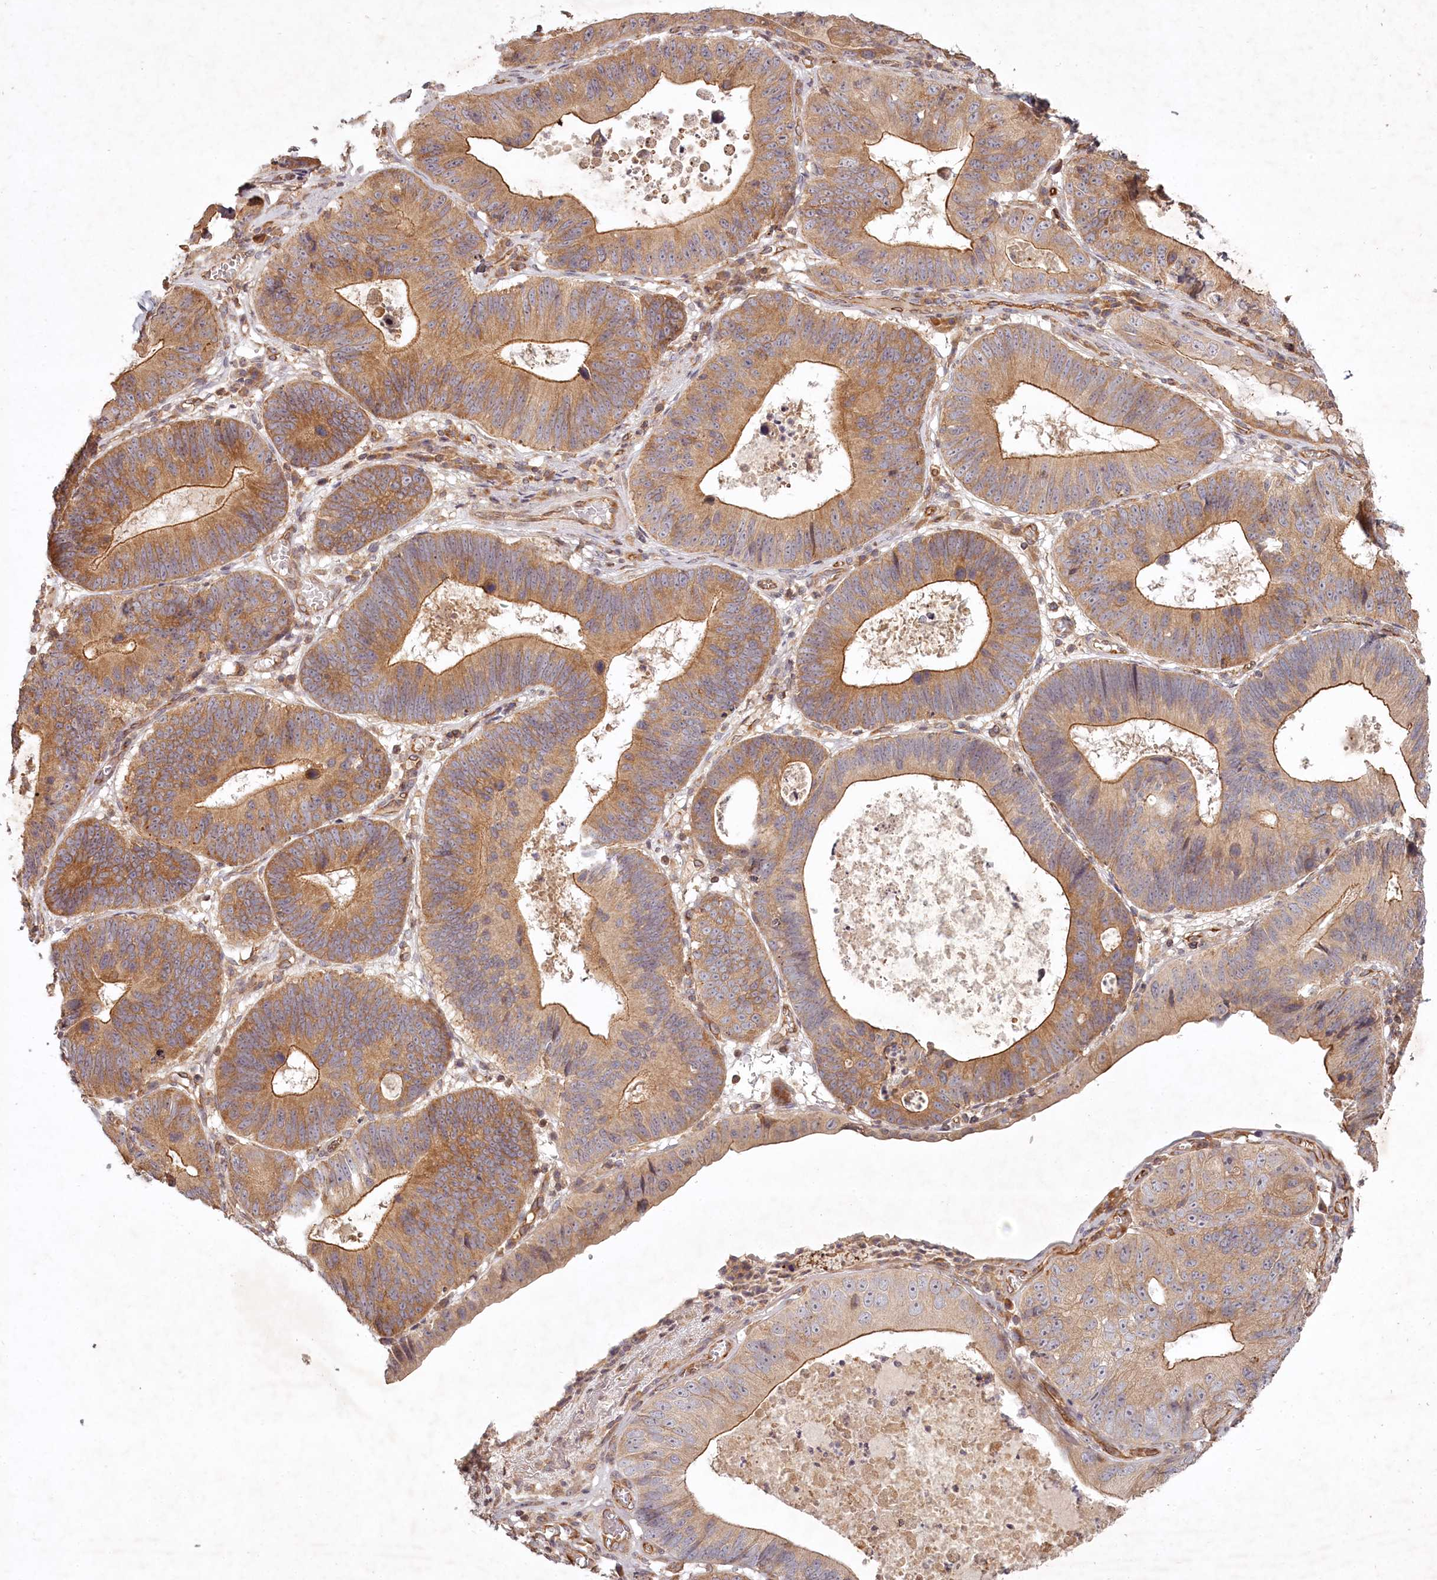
{"staining": {"intensity": "moderate", "quantity": ">75%", "location": "cytoplasmic/membranous"}, "tissue": "stomach cancer", "cell_type": "Tumor cells", "image_type": "cancer", "snomed": [{"axis": "morphology", "description": "Adenocarcinoma, NOS"}, {"axis": "topography", "description": "Stomach"}], "caption": "Immunohistochemistry (IHC) micrograph of human stomach cancer stained for a protein (brown), which demonstrates medium levels of moderate cytoplasmic/membranous expression in about >75% of tumor cells.", "gene": "TMIE", "patient": {"sex": "male", "age": 59}}